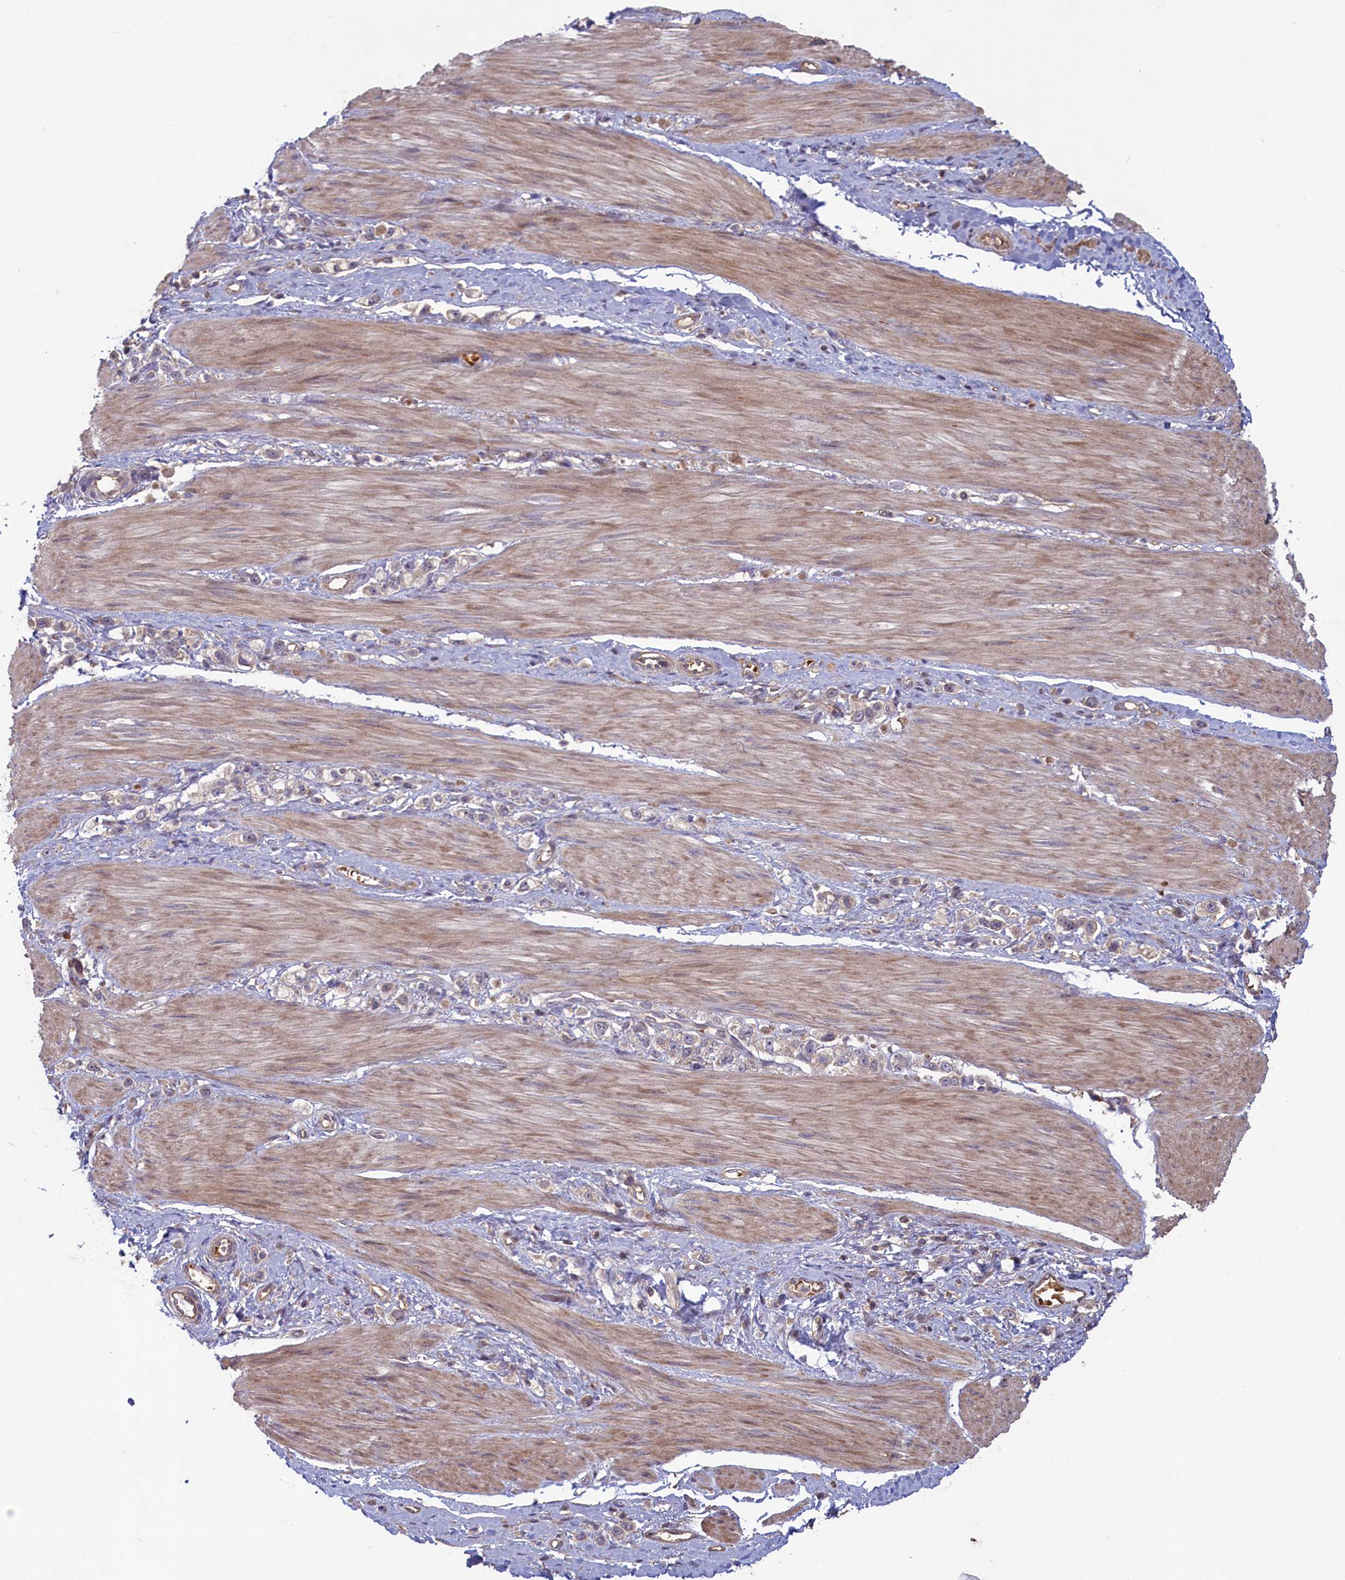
{"staining": {"intensity": "negative", "quantity": "none", "location": "none"}, "tissue": "stomach cancer", "cell_type": "Tumor cells", "image_type": "cancer", "snomed": [{"axis": "morphology", "description": "Adenocarcinoma, NOS"}, {"axis": "topography", "description": "Stomach"}], "caption": "The image shows no significant positivity in tumor cells of adenocarcinoma (stomach). (DAB (3,3'-diaminobenzidine) immunohistochemistry (IHC) with hematoxylin counter stain).", "gene": "CIAO2B", "patient": {"sex": "female", "age": 65}}